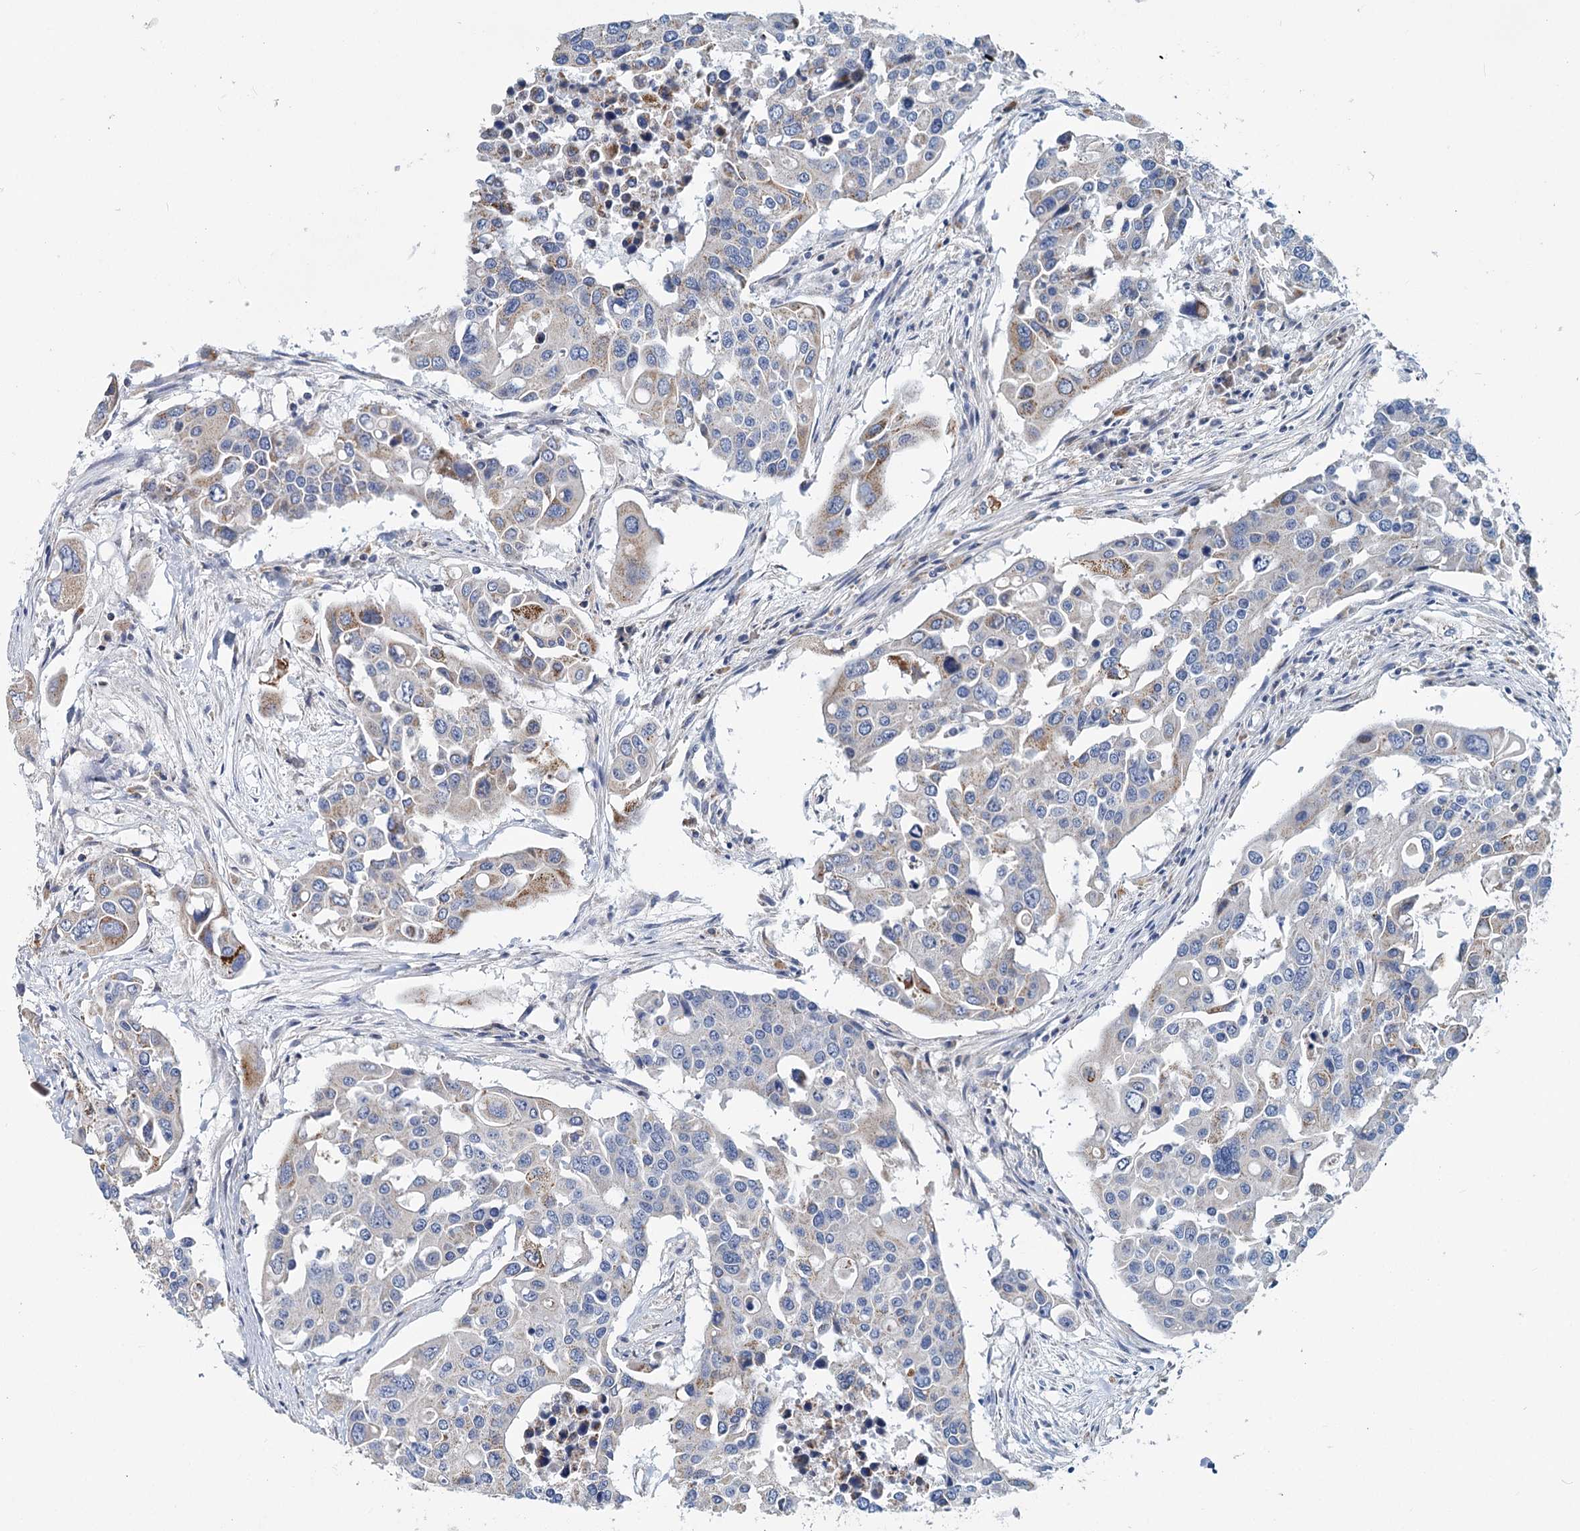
{"staining": {"intensity": "weak", "quantity": "<25%", "location": "cytoplasmic/membranous"}, "tissue": "colorectal cancer", "cell_type": "Tumor cells", "image_type": "cancer", "snomed": [{"axis": "morphology", "description": "Adenocarcinoma, NOS"}, {"axis": "topography", "description": "Colon"}], "caption": "The photomicrograph shows no staining of tumor cells in adenocarcinoma (colorectal).", "gene": "ANKRD16", "patient": {"sex": "male", "age": 77}}